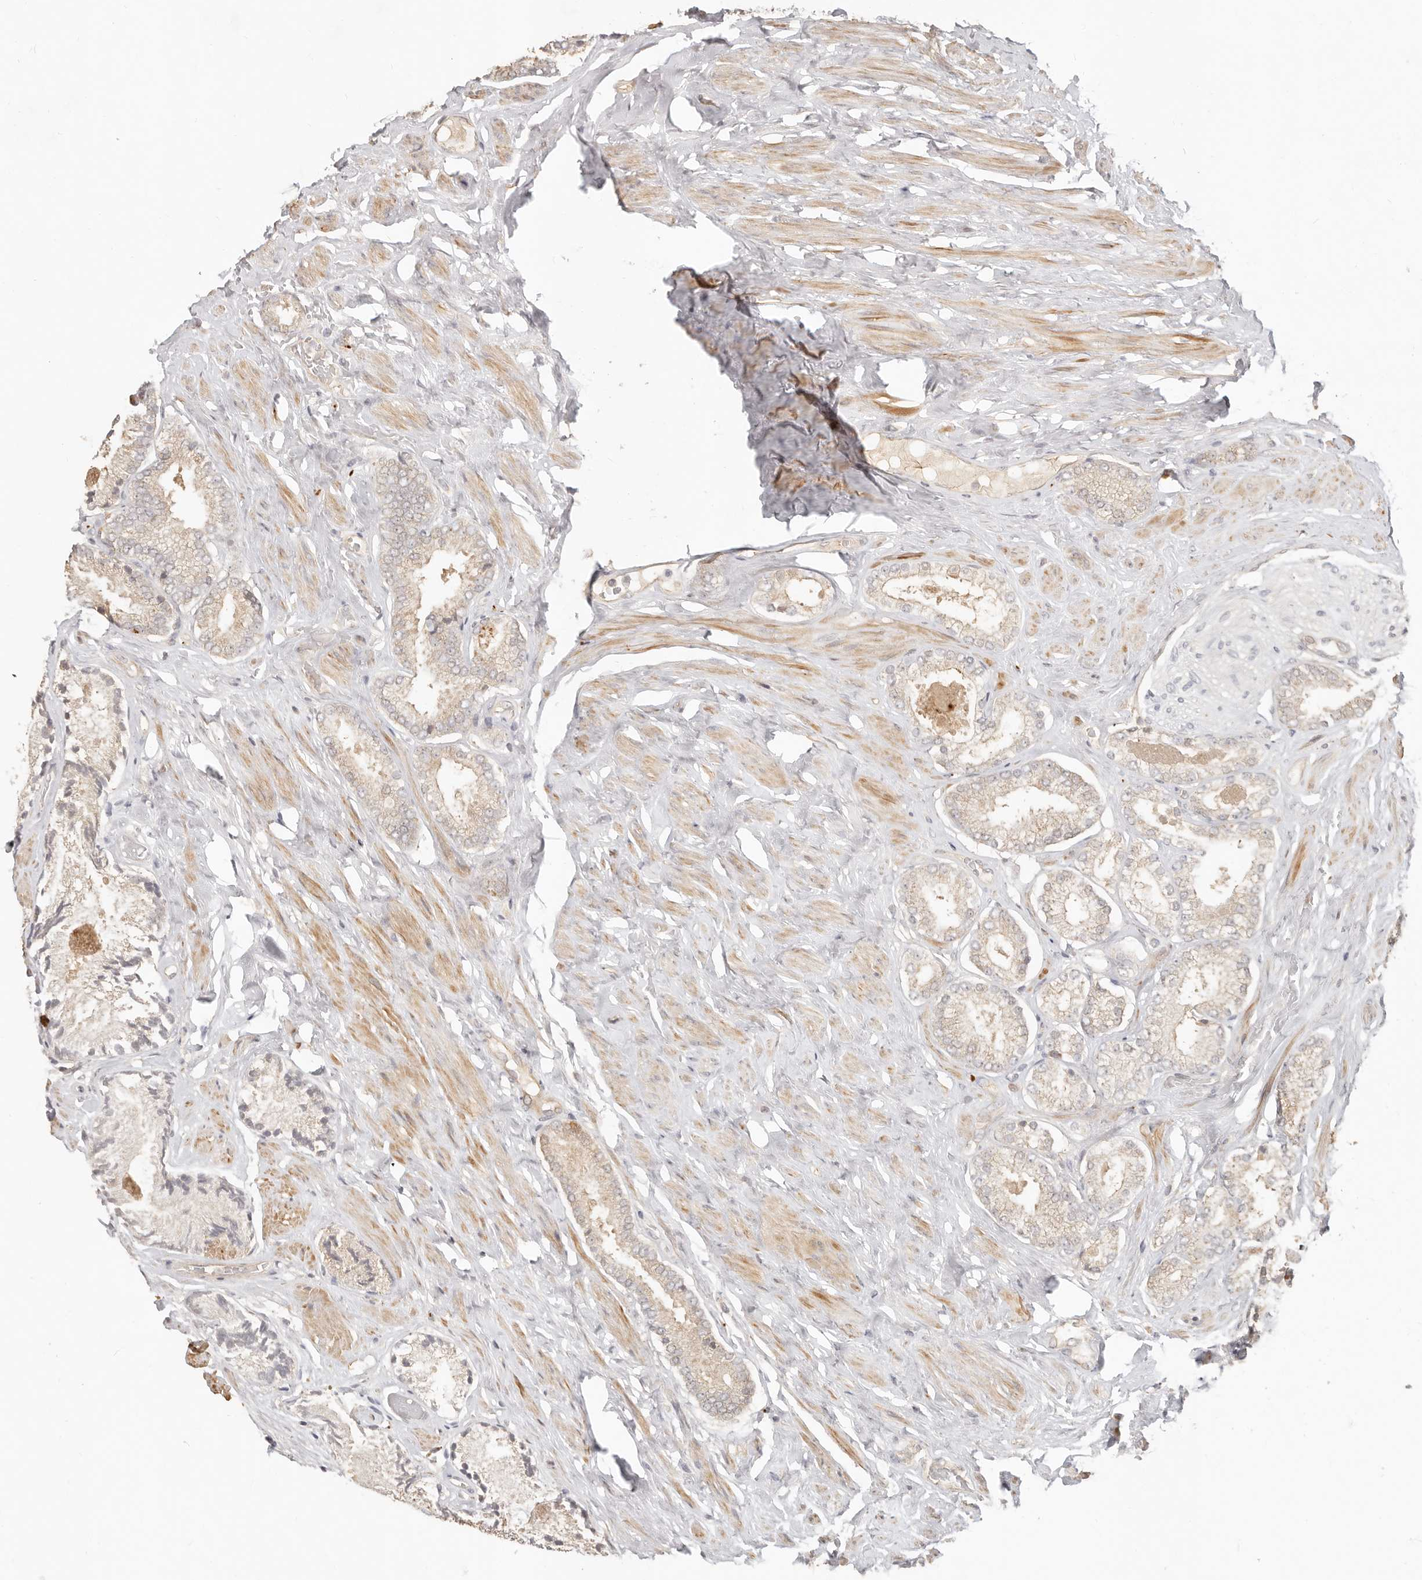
{"staining": {"intensity": "weak", "quantity": "25%-75%", "location": "cytoplasmic/membranous"}, "tissue": "prostate cancer", "cell_type": "Tumor cells", "image_type": "cancer", "snomed": [{"axis": "morphology", "description": "Adenocarcinoma, Low grade"}, {"axis": "topography", "description": "Prostate"}], "caption": "Prostate low-grade adenocarcinoma stained with a protein marker exhibits weak staining in tumor cells.", "gene": "MTFR2", "patient": {"sex": "male", "age": 71}}